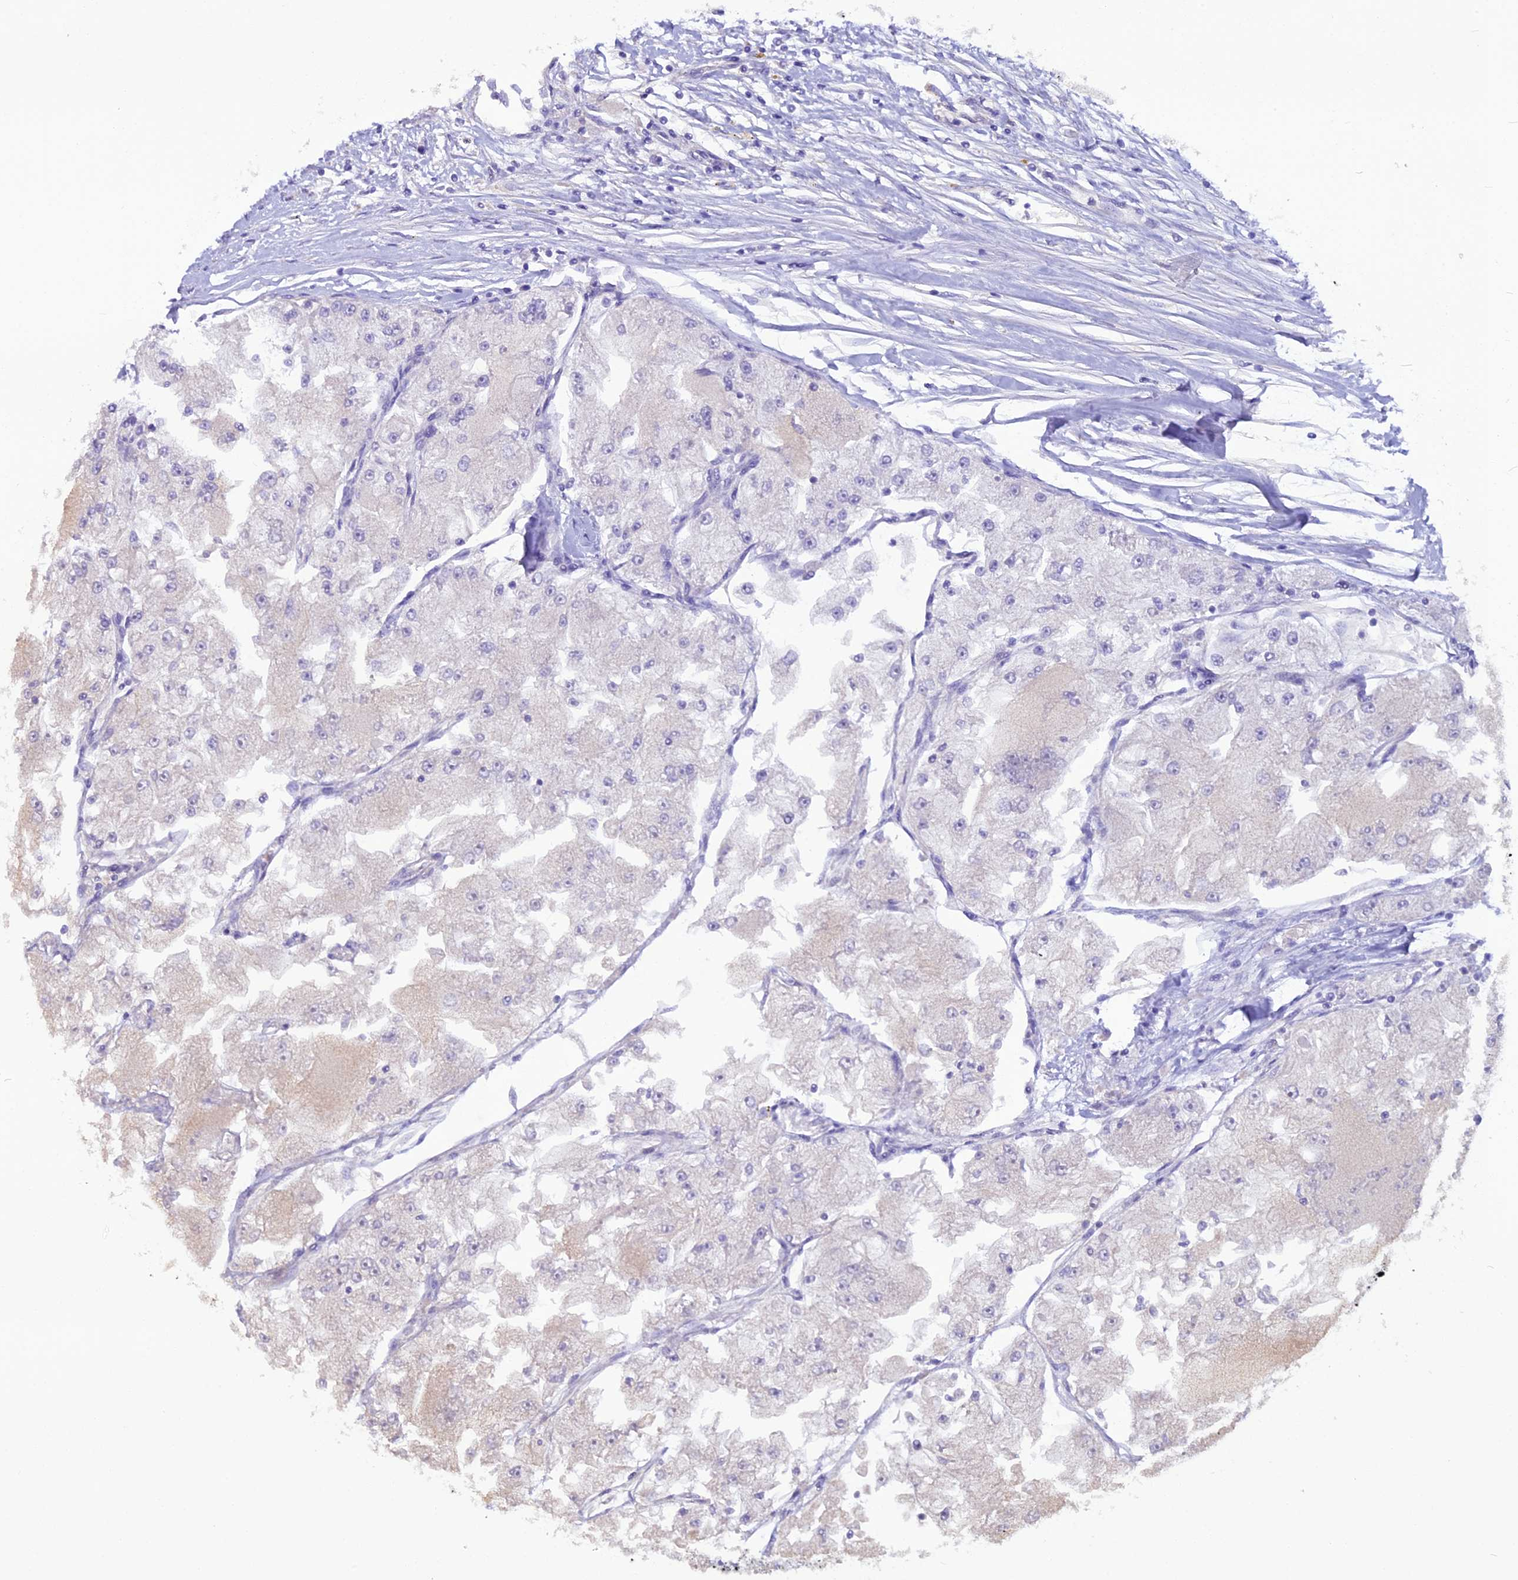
{"staining": {"intensity": "weak", "quantity": "<25%", "location": "cytoplasmic/membranous"}, "tissue": "renal cancer", "cell_type": "Tumor cells", "image_type": "cancer", "snomed": [{"axis": "morphology", "description": "Adenocarcinoma, NOS"}, {"axis": "topography", "description": "Kidney"}], "caption": "A photomicrograph of renal adenocarcinoma stained for a protein demonstrates no brown staining in tumor cells. (Stains: DAB (3,3'-diaminobenzidine) immunohistochemistry with hematoxylin counter stain, Microscopy: brightfield microscopy at high magnification).", "gene": "ANO3", "patient": {"sex": "female", "age": 72}}